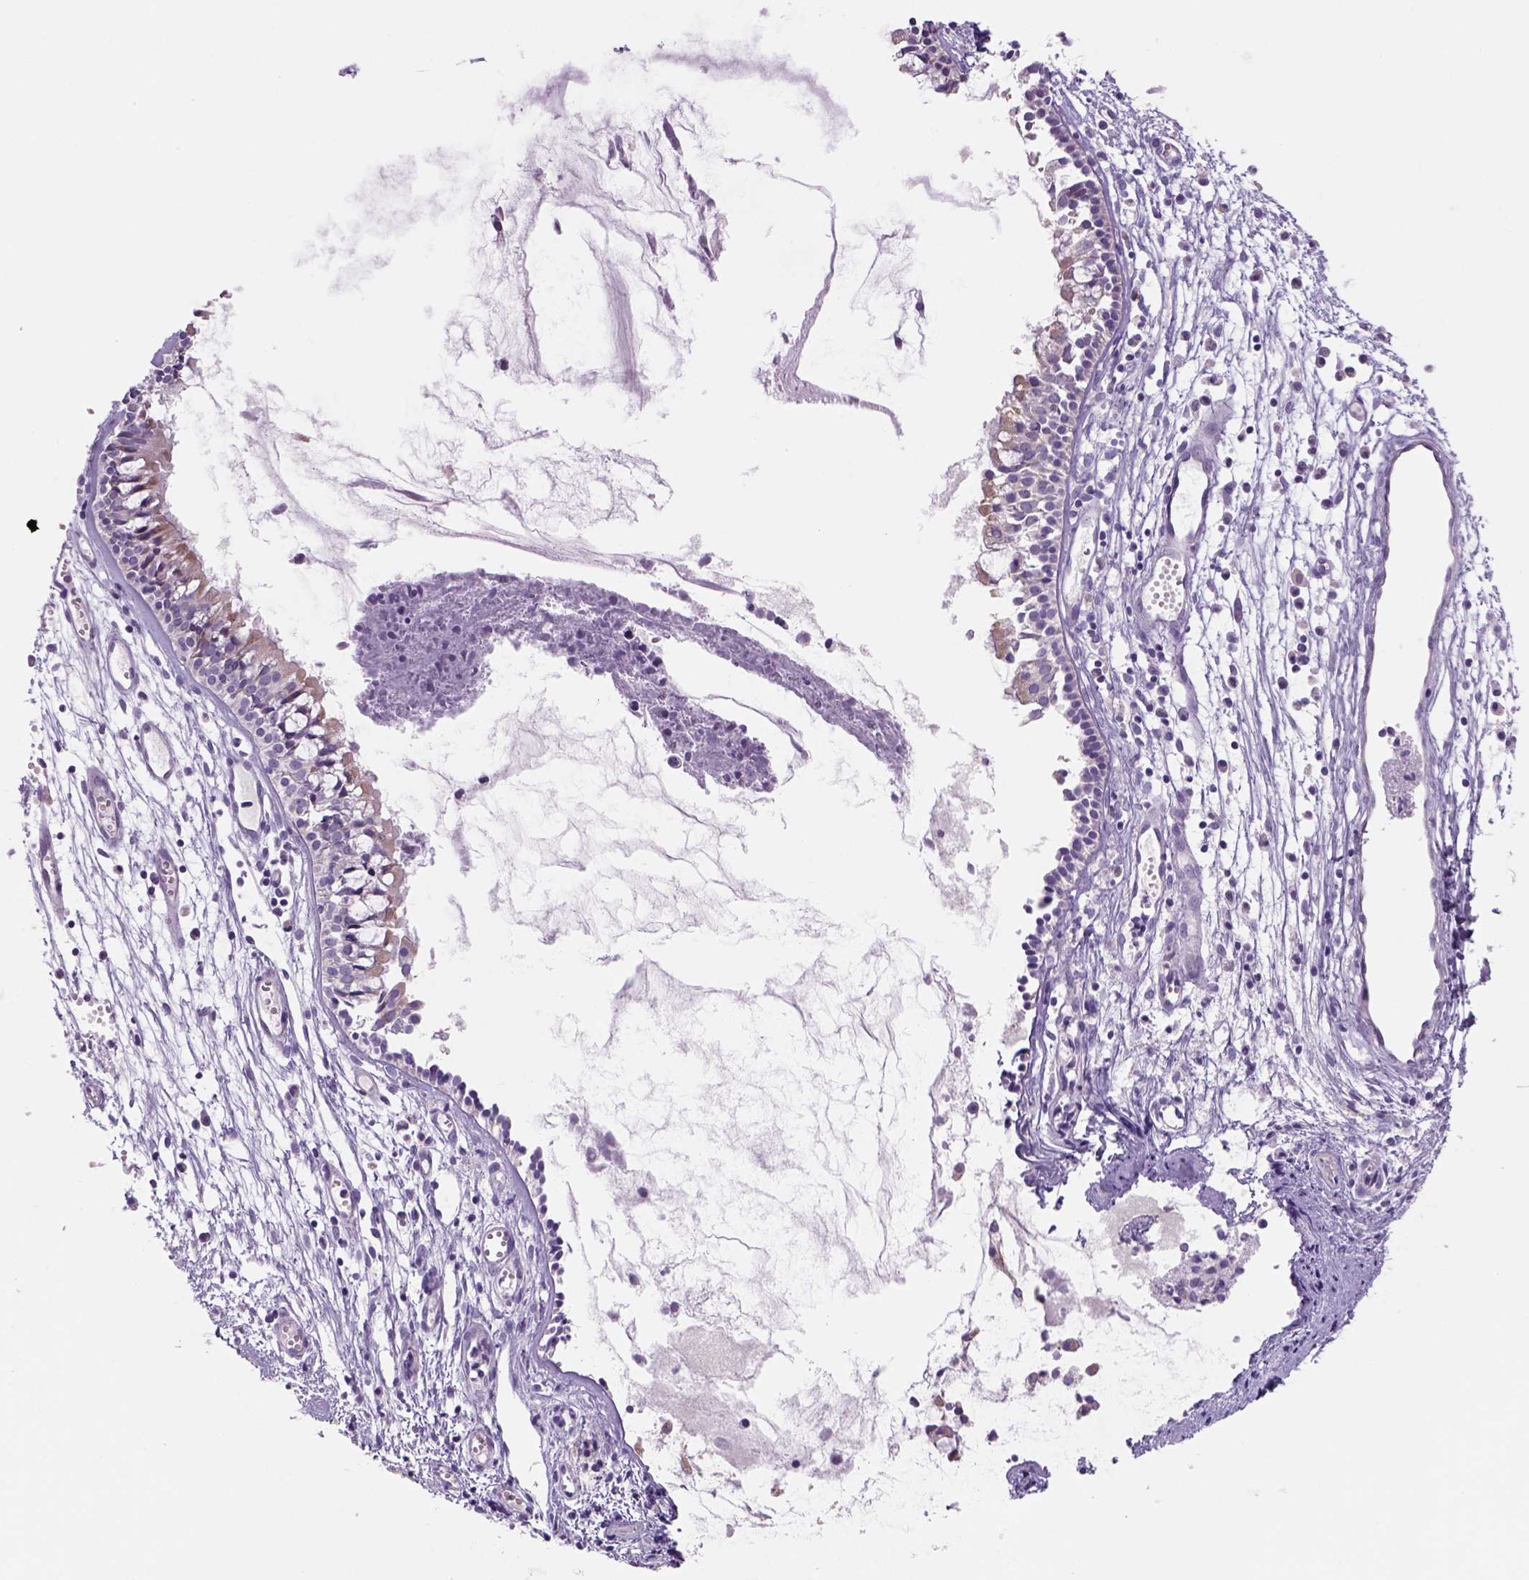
{"staining": {"intensity": "weak", "quantity": "<25%", "location": "cytoplasmic/membranous"}, "tissue": "nasopharynx", "cell_type": "Respiratory epithelial cells", "image_type": "normal", "snomed": [{"axis": "morphology", "description": "Normal tissue, NOS"}, {"axis": "topography", "description": "Nasopharynx"}], "caption": "Nasopharynx was stained to show a protein in brown. There is no significant positivity in respiratory epithelial cells. (DAB immunohistochemistry visualized using brightfield microscopy, high magnification).", "gene": "ADGRV1", "patient": {"sex": "male", "age": 31}}